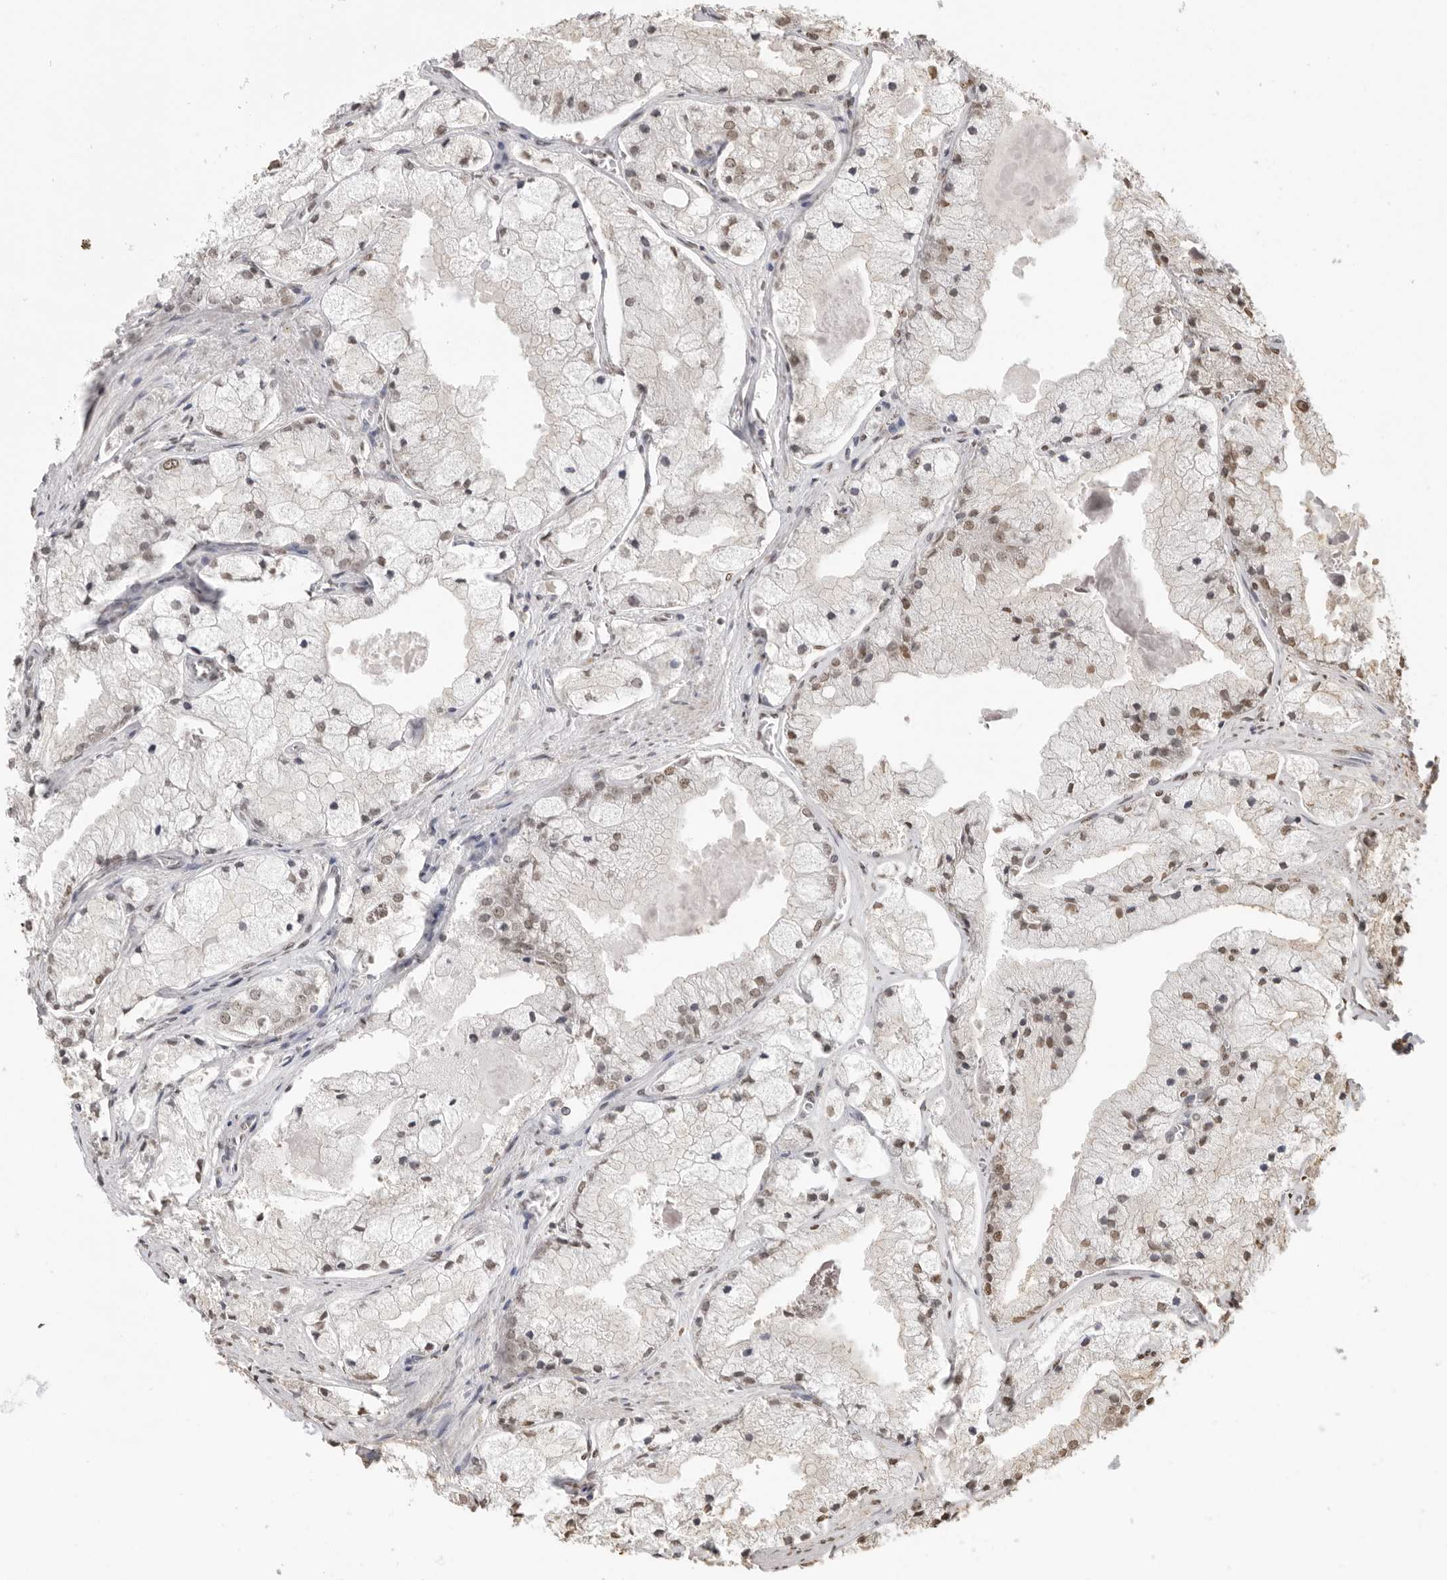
{"staining": {"intensity": "weak", "quantity": "<25%", "location": "nuclear"}, "tissue": "prostate cancer", "cell_type": "Tumor cells", "image_type": "cancer", "snomed": [{"axis": "morphology", "description": "Adenocarcinoma, High grade"}, {"axis": "topography", "description": "Prostate"}], "caption": "A high-resolution micrograph shows immunohistochemistry (IHC) staining of prostate cancer, which reveals no significant positivity in tumor cells. Nuclei are stained in blue.", "gene": "RPA2", "patient": {"sex": "male", "age": 50}}